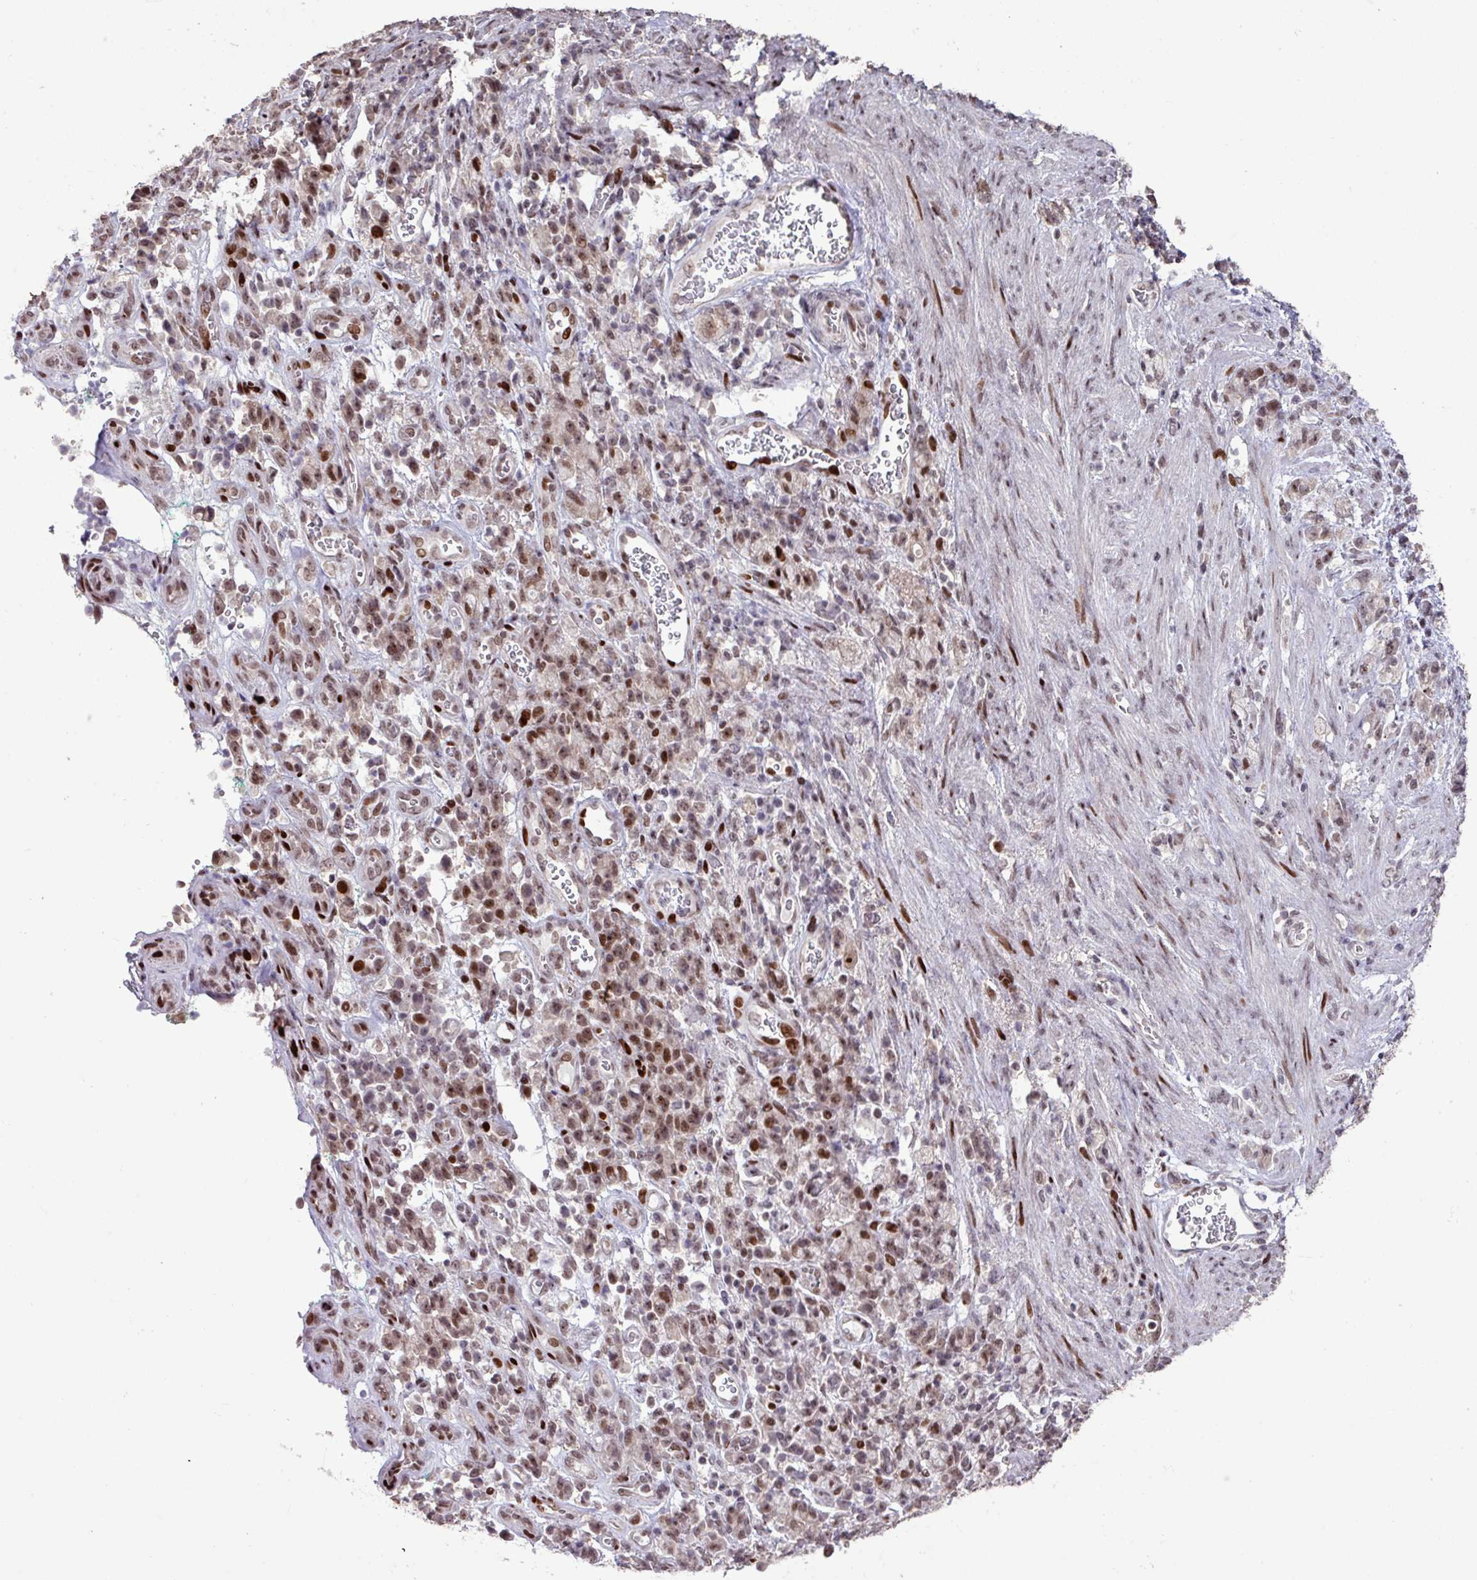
{"staining": {"intensity": "moderate", "quantity": ">75%", "location": "nuclear"}, "tissue": "stomach cancer", "cell_type": "Tumor cells", "image_type": "cancer", "snomed": [{"axis": "morphology", "description": "Adenocarcinoma, NOS"}, {"axis": "topography", "description": "Stomach"}], "caption": "IHC photomicrograph of stomach cancer (adenocarcinoma) stained for a protein (brown), which displays medium levels of moderate nuclear expression in approximately >75% of tumor cells.", "gene": "ZNF709", "patient": {"sex": "male", "age": 77}}